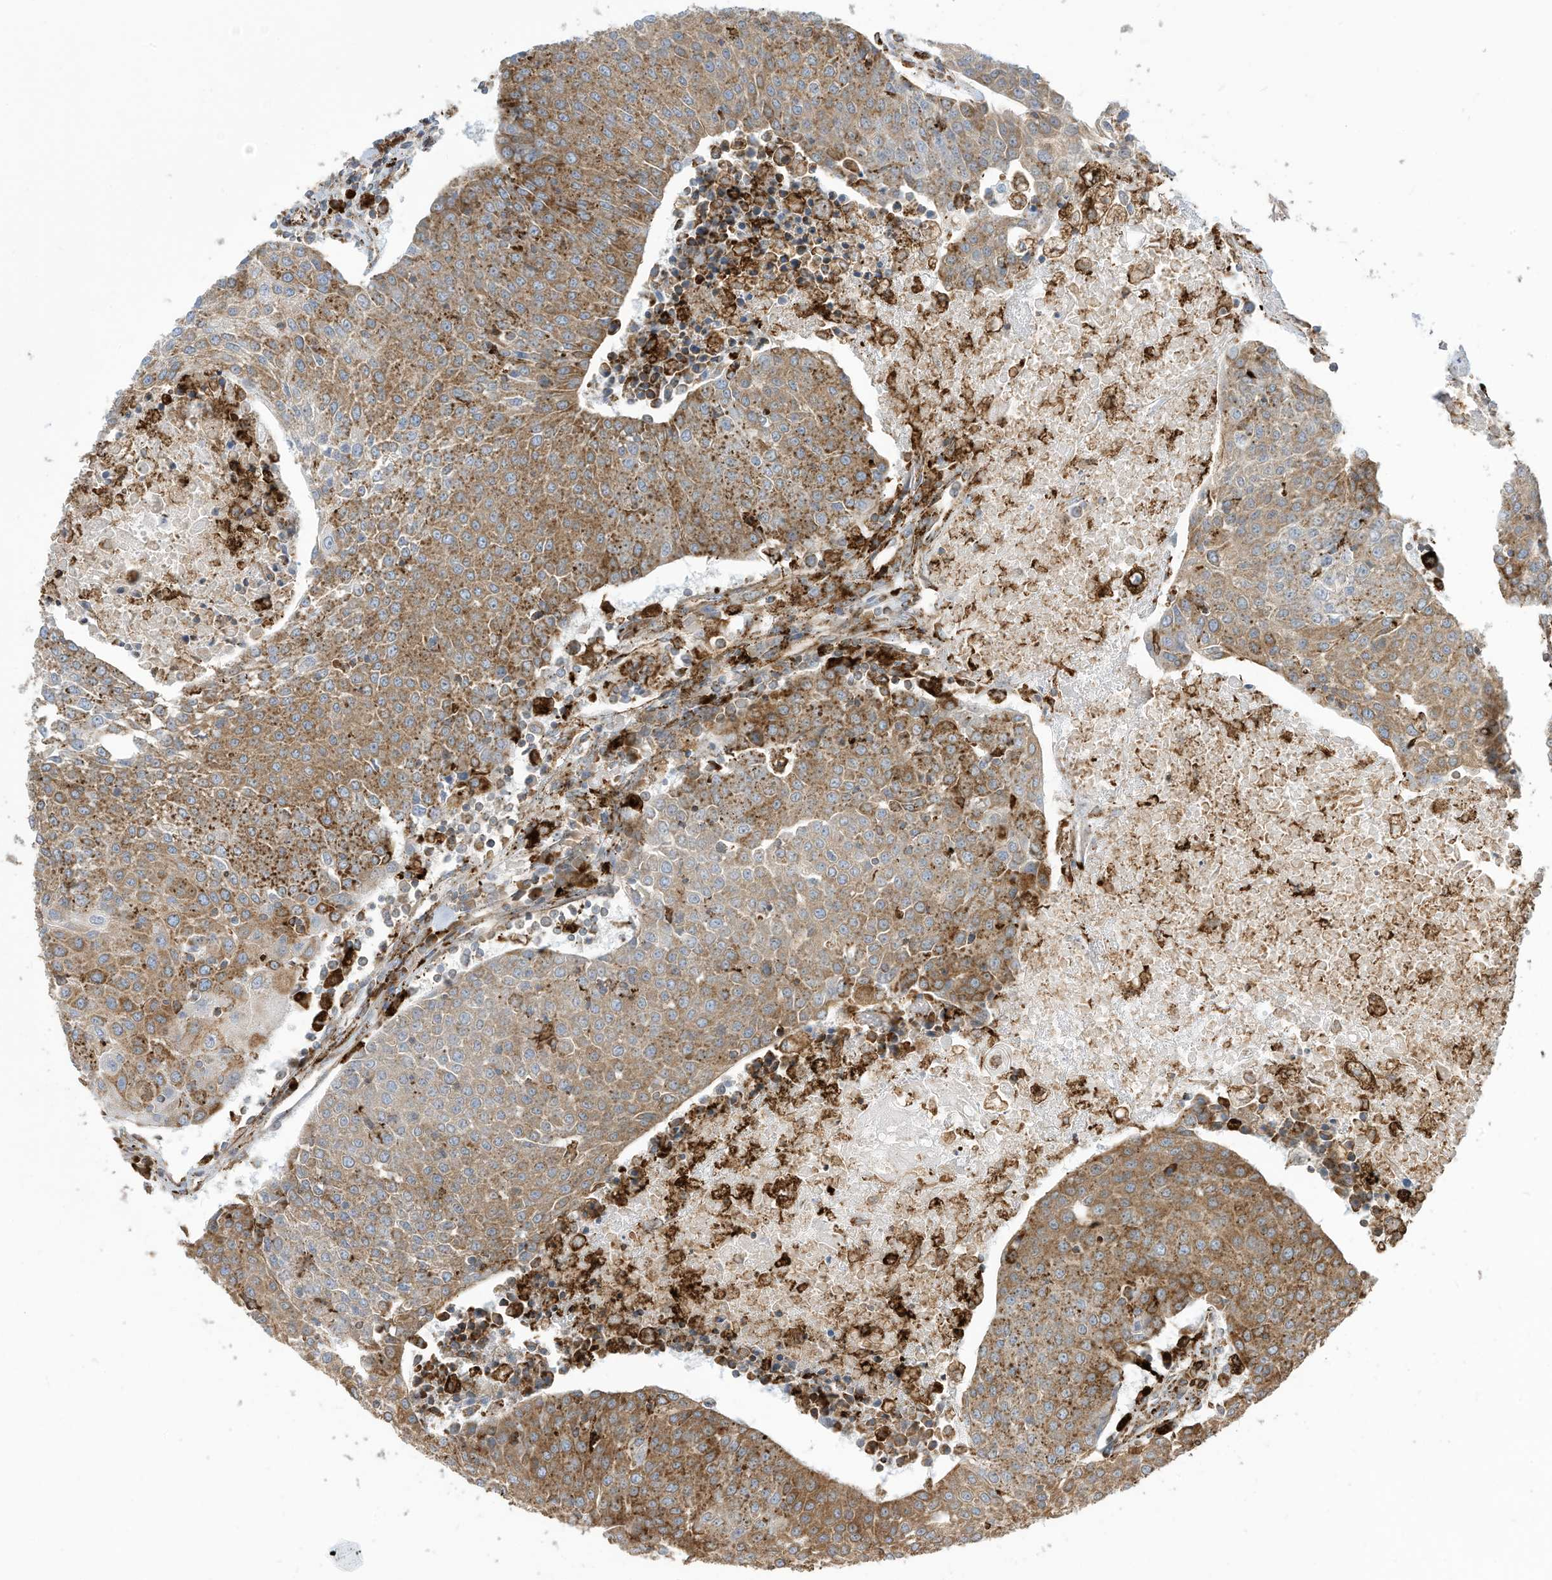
{"staining": {"intensity": "moderate", "quantity": ">75%", "location": "cytoplasmic/membranous"}, "tissue": "urothelial cancer", "cell_type": "Tumor cells", "image_type": "cancer", "snomed": [{"axis": "morphology", "description": "Urothelial carcinoma, High grade"}, {"axis": "topography", "description": "Urinary bladder"}], "caption": "About >75% of tumor cells in urothelial carcinoma (high-grade) exhibit moderate cytoplasmic/membranous protein positivity as visualized by brown immunohistochemical staining.", "gene": "TRNAU1AP", "patient": {"sex": "female", "age": 85}}